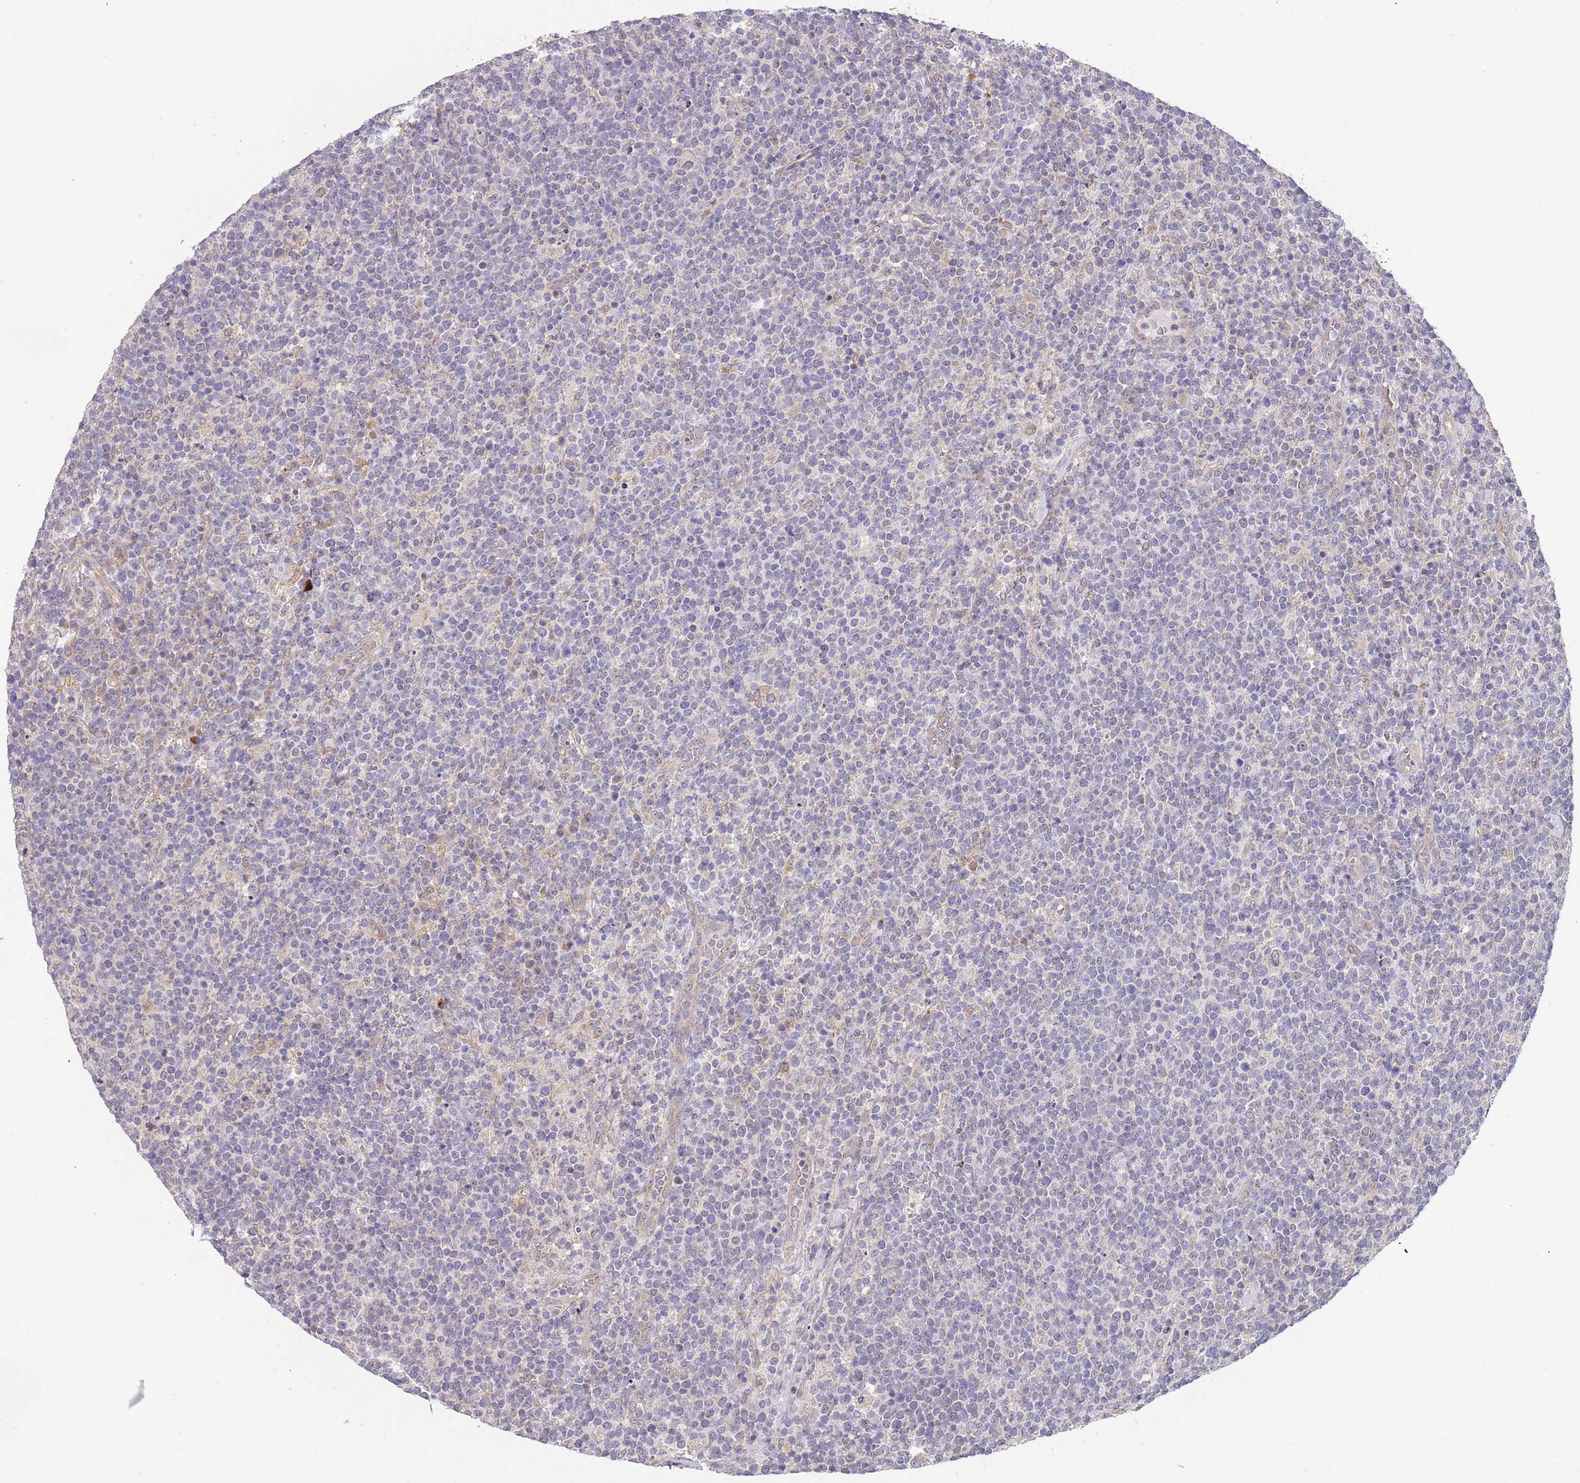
{"staining": {"intensity": "negative", "quantity": "none", "location": "none"}, "tissue": "lymphoma", "cell_type": "Tumor cells", "image_type": "cancer", "snomed": [{"axis": "morphology", "description": "Malignant lymphoma, non-Hodgkin's type, High grade"}, {"axis": "topography", "description": "Lymph node"}], "caption": "Immunohistochemistry image of lymphoma stained for a protein (brown), which displays no staining in tumor cells.", "gene": "TMEM64", "patient": {"sex": "male", "age": 61}}